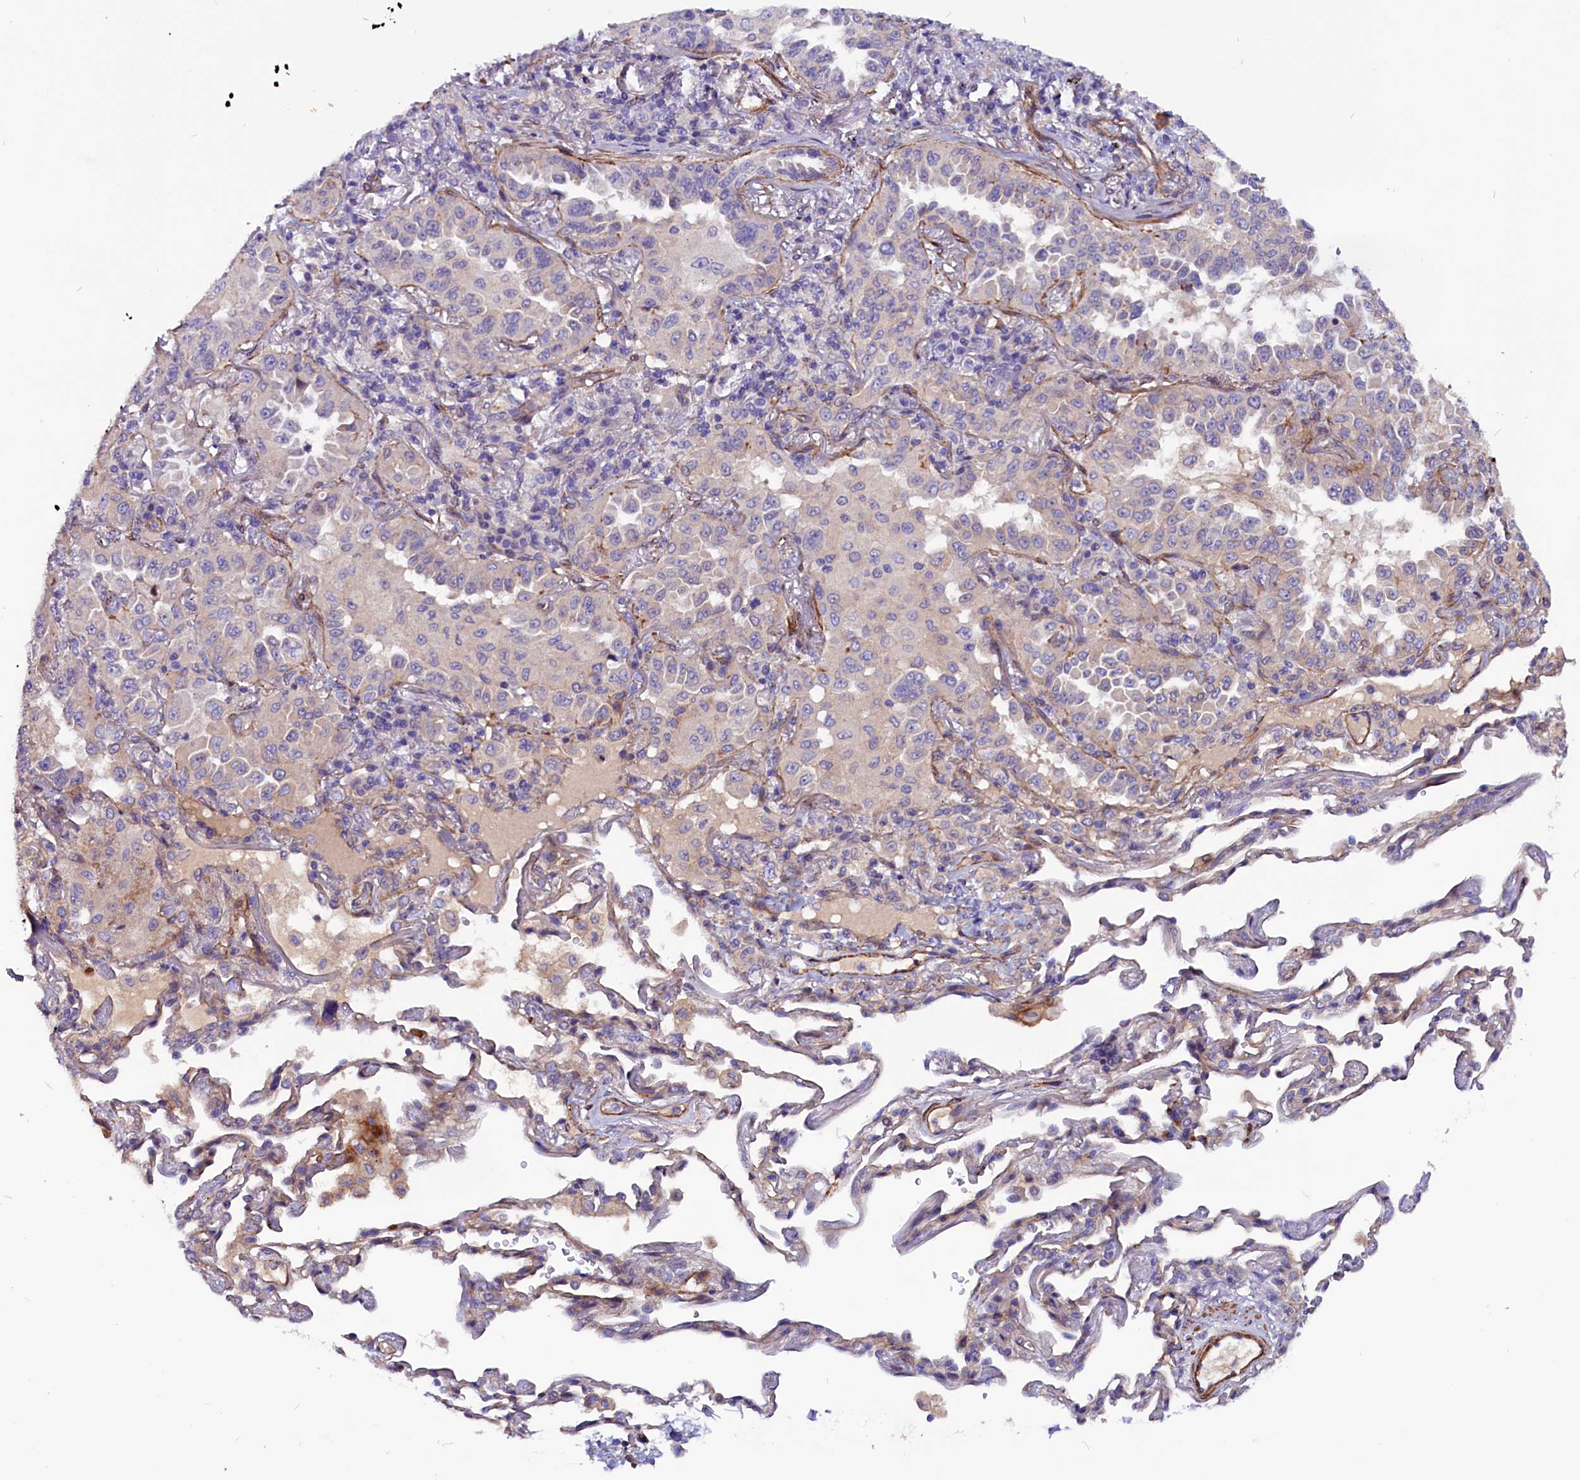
{"staining": {"intensity": "negative", "quantity": "none", "location": "none"}, "tissue": "lung cancer", "cell_type": "Tumor cells", "image_type": "cancer", "snomed": [{"axis": "morphology", "description": "Adenocarcinoma, NOS"}, {"axis": "topography", "description": "Lung"}], "caption": "This is an immunohistochemistry (IHC) micrograph of human lung cancer. There is no positivity in tumor cells.", "gene": "ZNF749", "patient": {"sex": "female", "age": 69}}